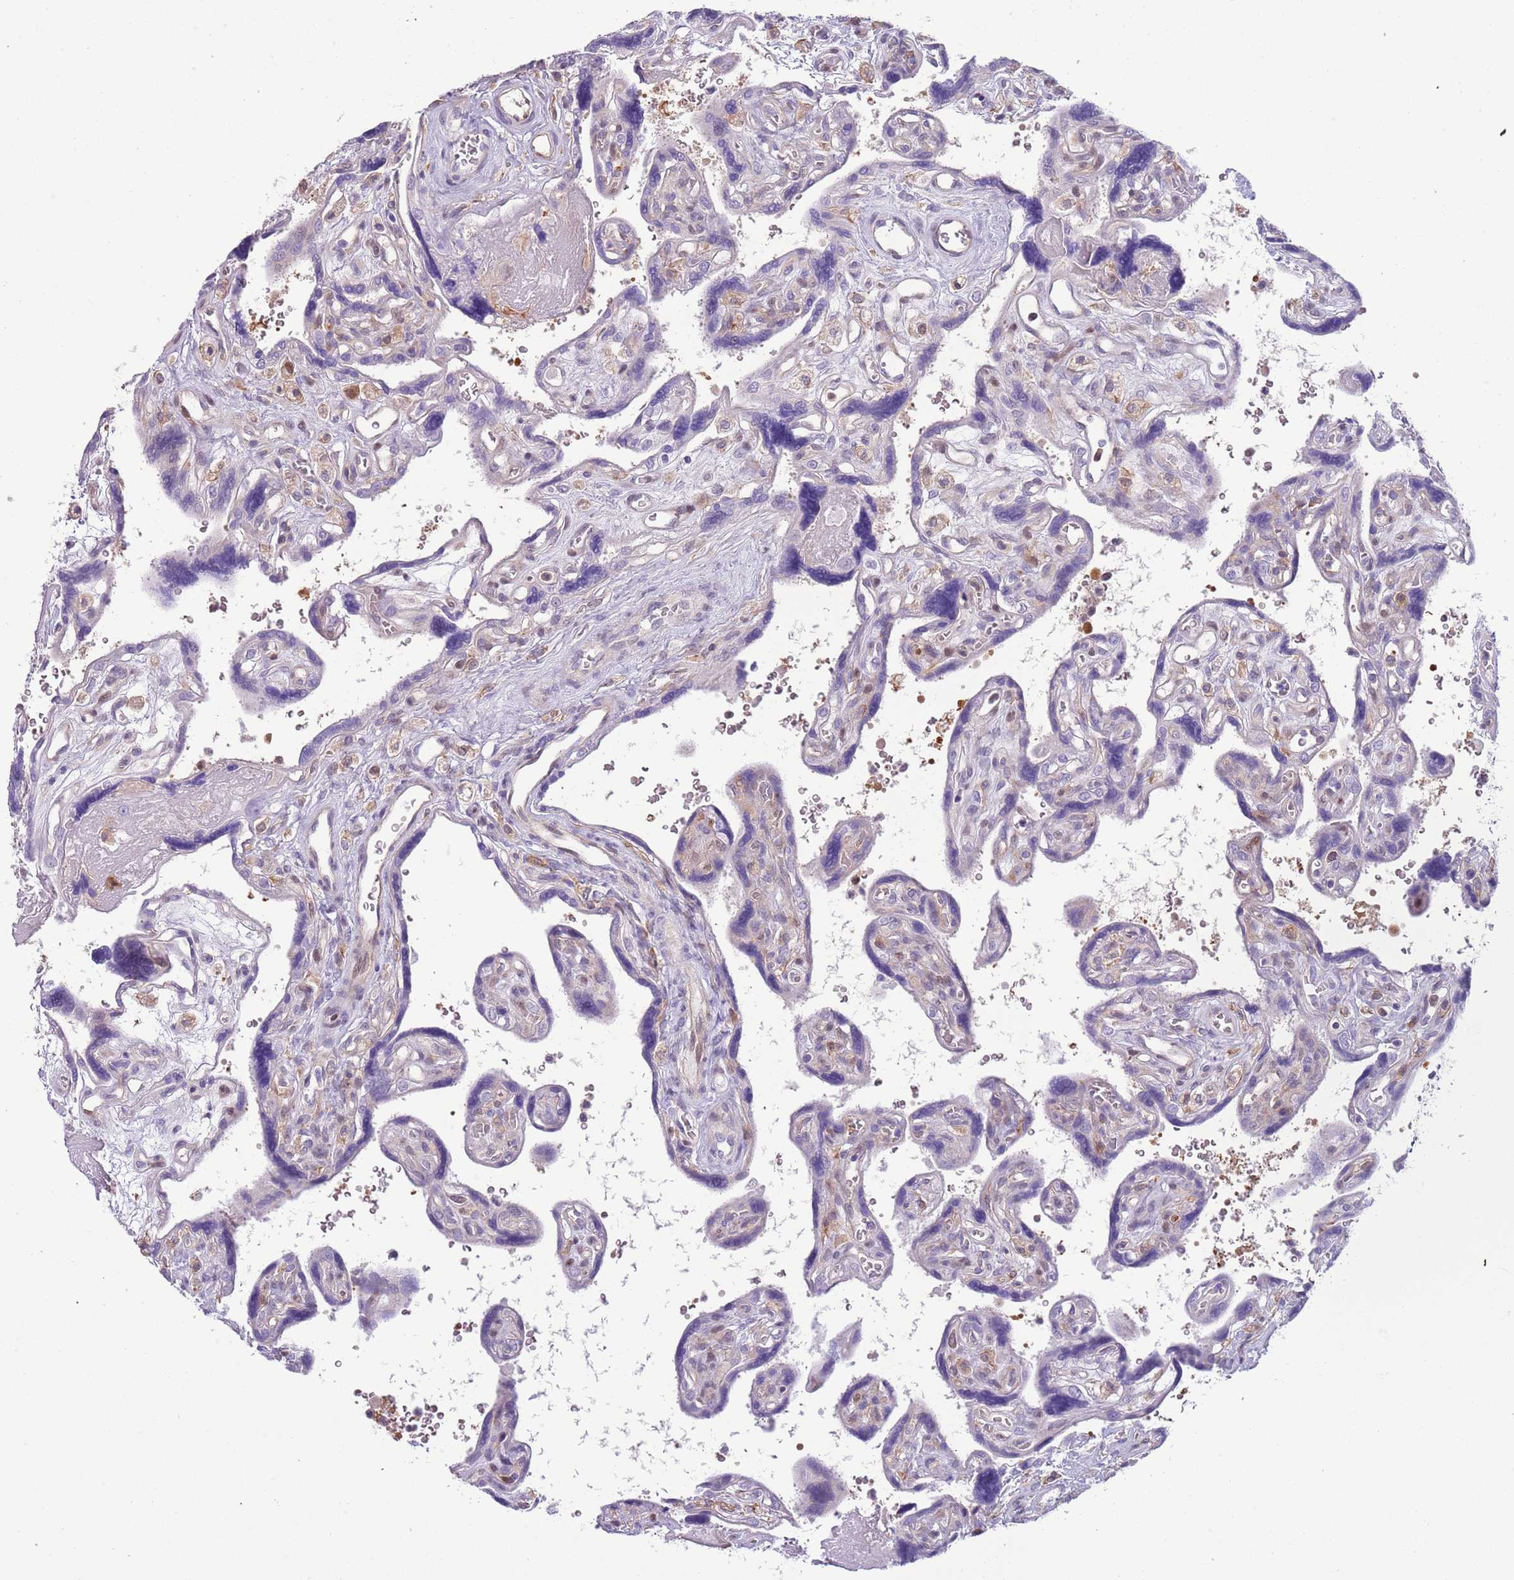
{"staining": {"intensity": "weak", "quantity": "<25%", "location": "nuclear"}, "tissue": "placenta", "cell_type": "Trophoblastic cells", "image_type": "normal", "snomed": [{"axis": "morphology", "description": "Normal tissue, NOS"}, {"axis": "topography", "description": "Placenta"}], "caption": "Placenta stained for a protein using IHC reveals no staining trophoblastic cells.", "gene": "NBPF4", "patient": {"sex": "female", "age": 39}}